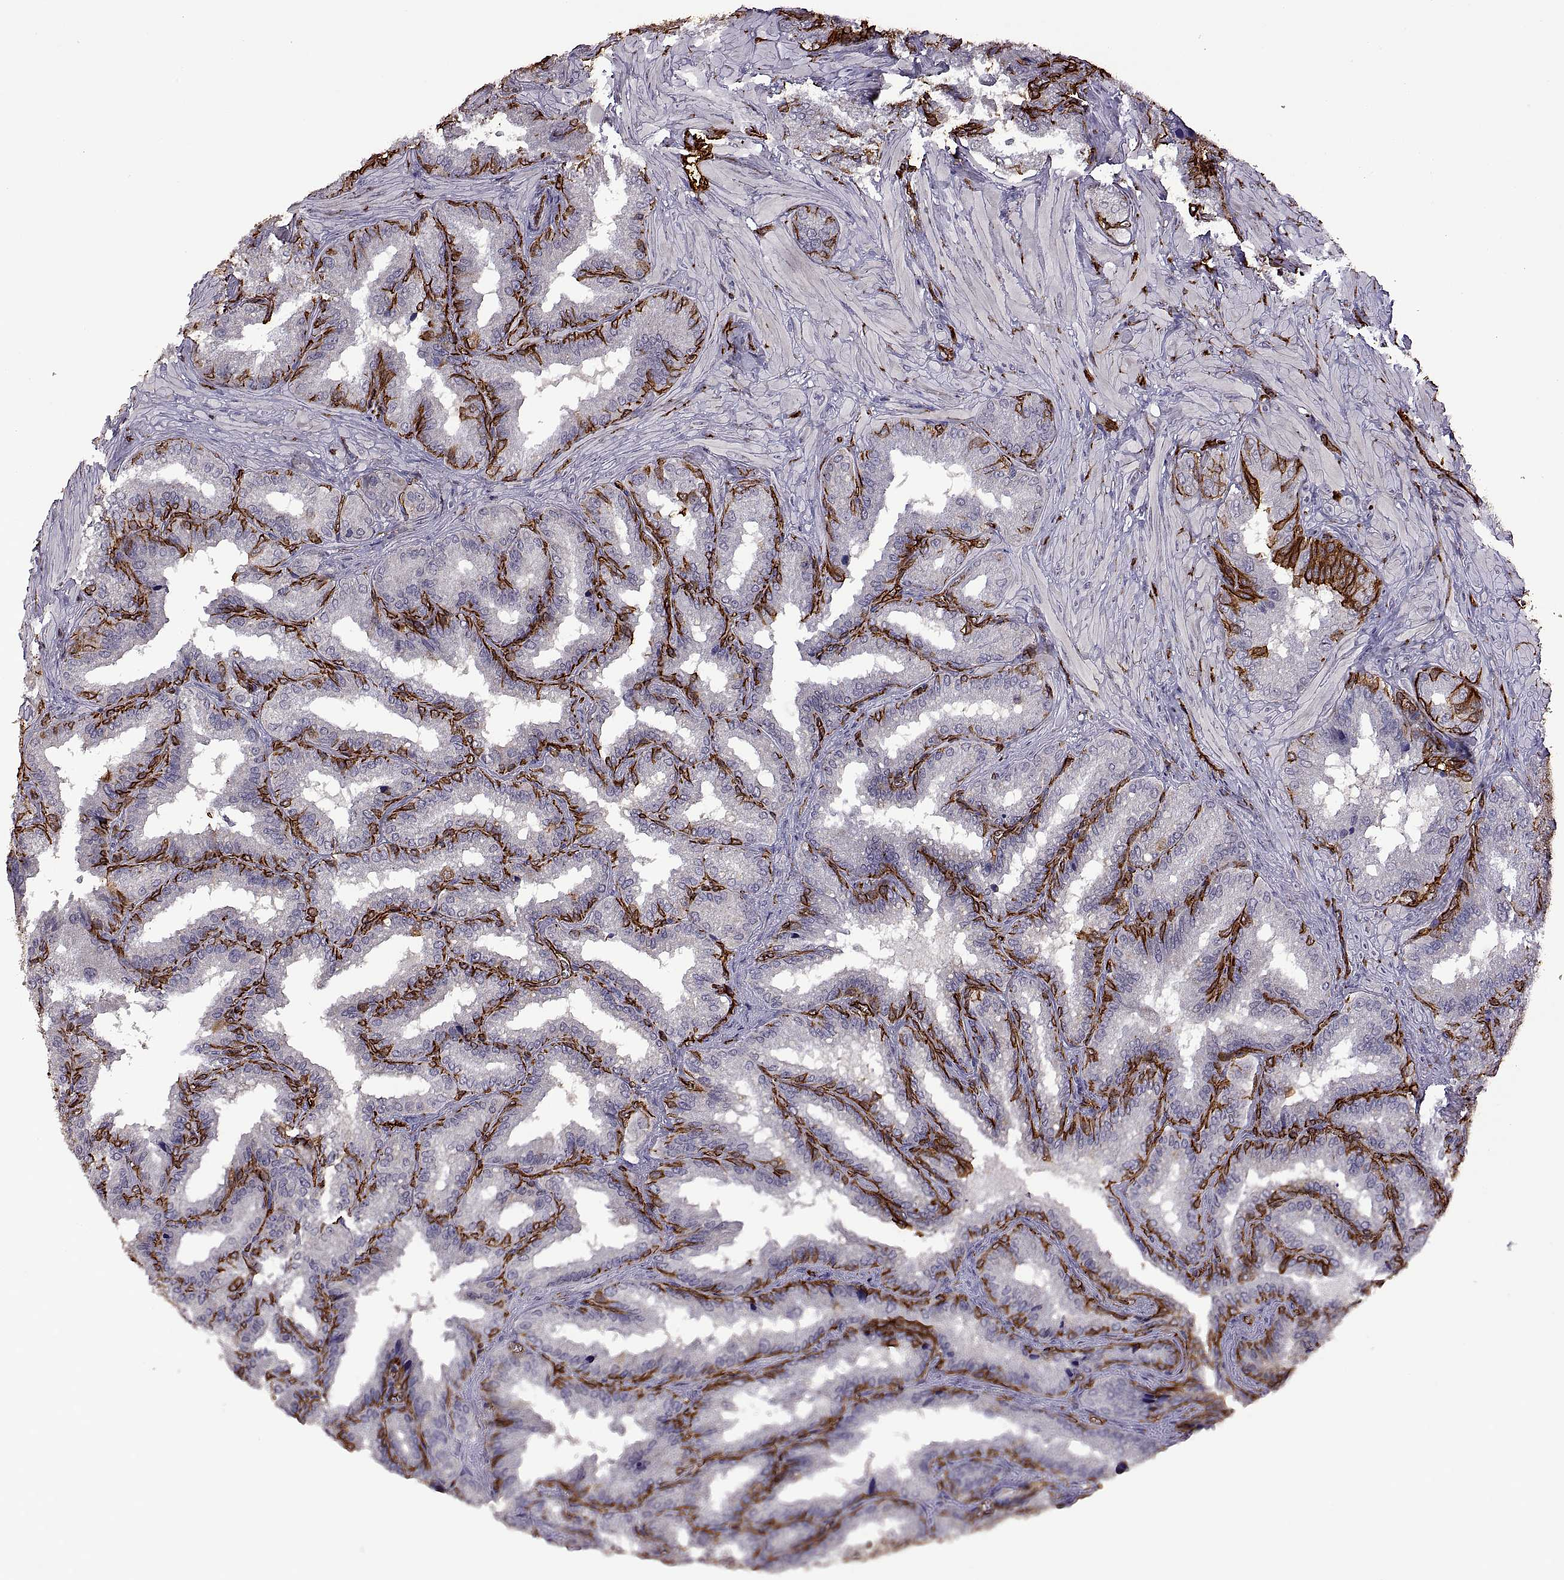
{"staining": {"intensity": "strong", "quantity": "<25%", "location": "cytoplasmic/membranous"}, "tissue": "seminal vesicle", "cell_type": "Glandular cells", "image_type": "normal", "snomed": [{"axis": "morphology", "description": "Normal tissue, NOS"}, {"axis": "topography", "description": "Seminal veicle"}], "caption": "Brown immunohistochemical staining in benign human seminal vesicle exhibits strong cytoplasmic/membranous staining in approximately <25% of glandular cells.", "gene": "S100A10", "patient": {"sex": "male", "age": 37}}